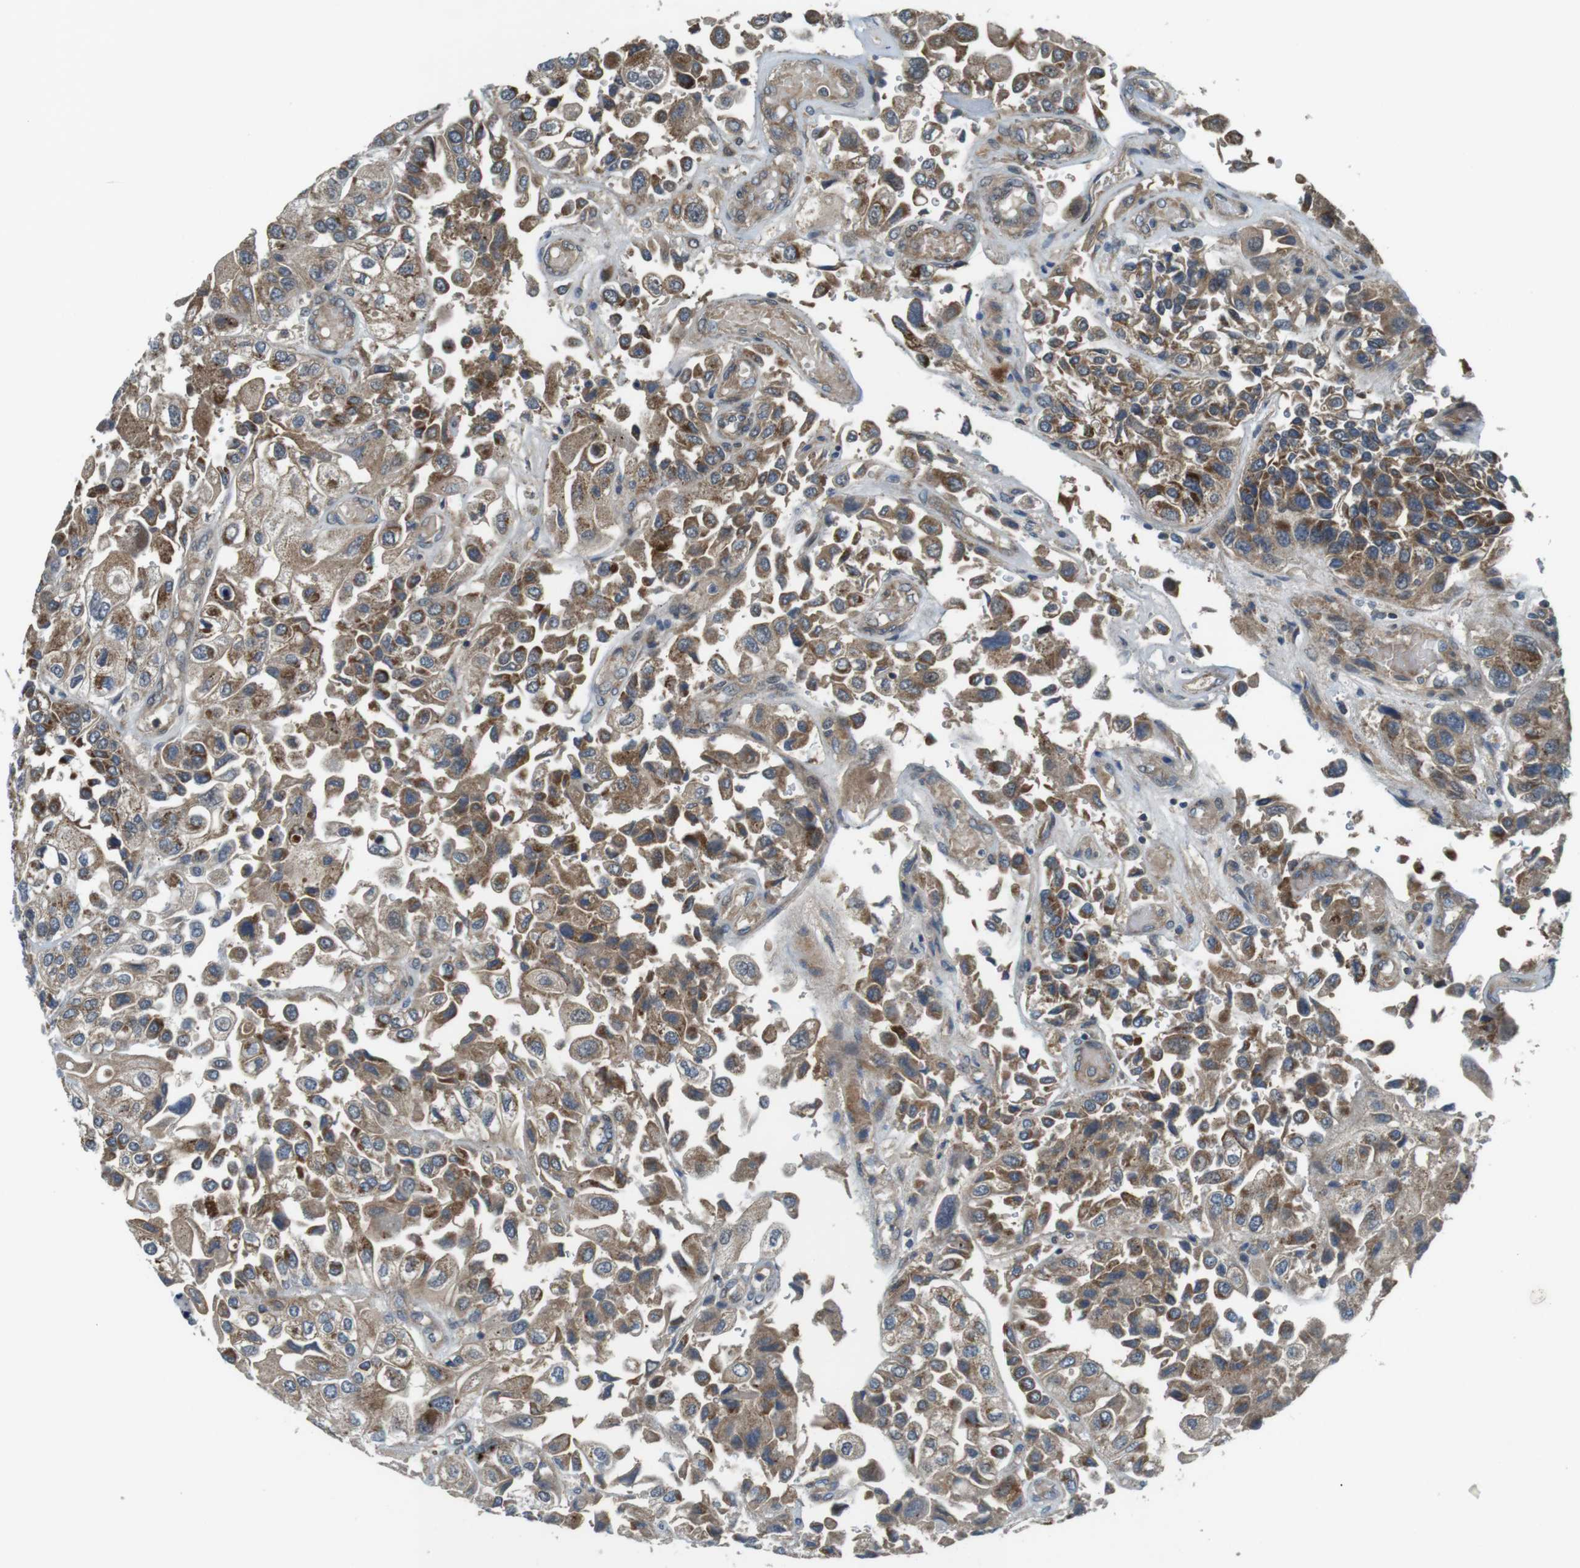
{"staining": {"intensity": "moderate", "quantity": ">75%", "location": "cytoplasmic/membranous"}, "tissue": "urothelial cancer", "cell_type": "Tumor cells", "image_type": "cancer", "snomed": [{"axis": "morphology", "description": "Urothelial carcinoma, High grade"}, {"axis": "topography", "description": "Urinary bladder"}], "caption": "DAB (3,3'-diaminobenzidine) immunohistochemical staining of high-grade urothelial carcinoma shows moderate cytoplasmic/membranous protein positivity in about >75% of tumor cells.", "gene": "IFFO2", "patient": {"sex": "female", "age": 64}}